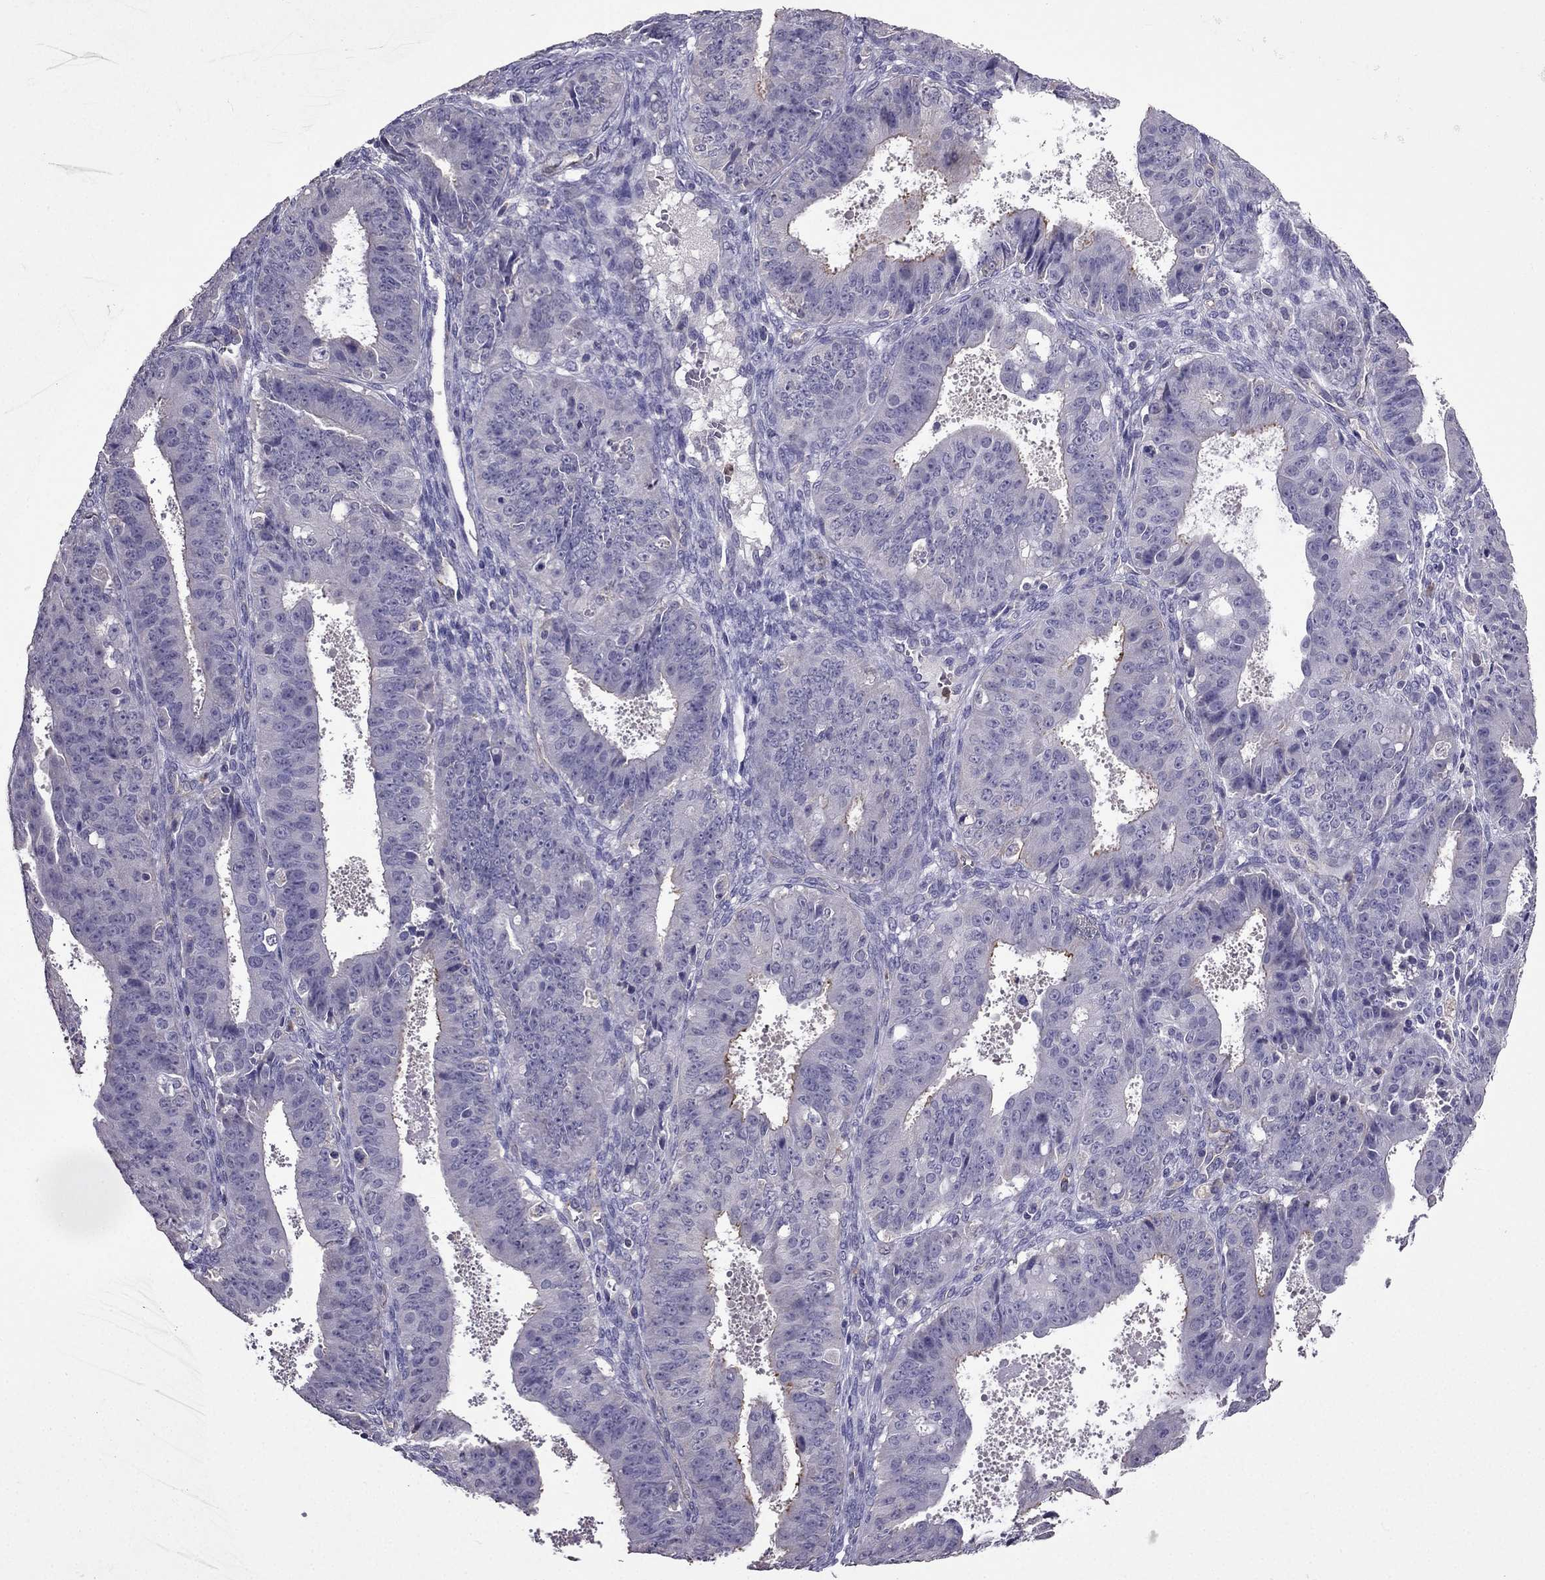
{"staining": {"intensity": "negative", "quantity": "none", "location": "none"}, "tissue": "ovarian cancer", "cell_type": "Tumor cells", "image_type": "cancer", "snomed": [{"axis": "morphology", "description": "Carcinoma, endometroid"}, {"axis": "topography", "description": "Ovary"}], "caption": "This is a micrograph of IHC staining of ovarian cancer (endometroid carcinoma), which shows no staining in tumor cells.", "gene": "RFLNB", "patient": {"sex": "female", "age": 42}}